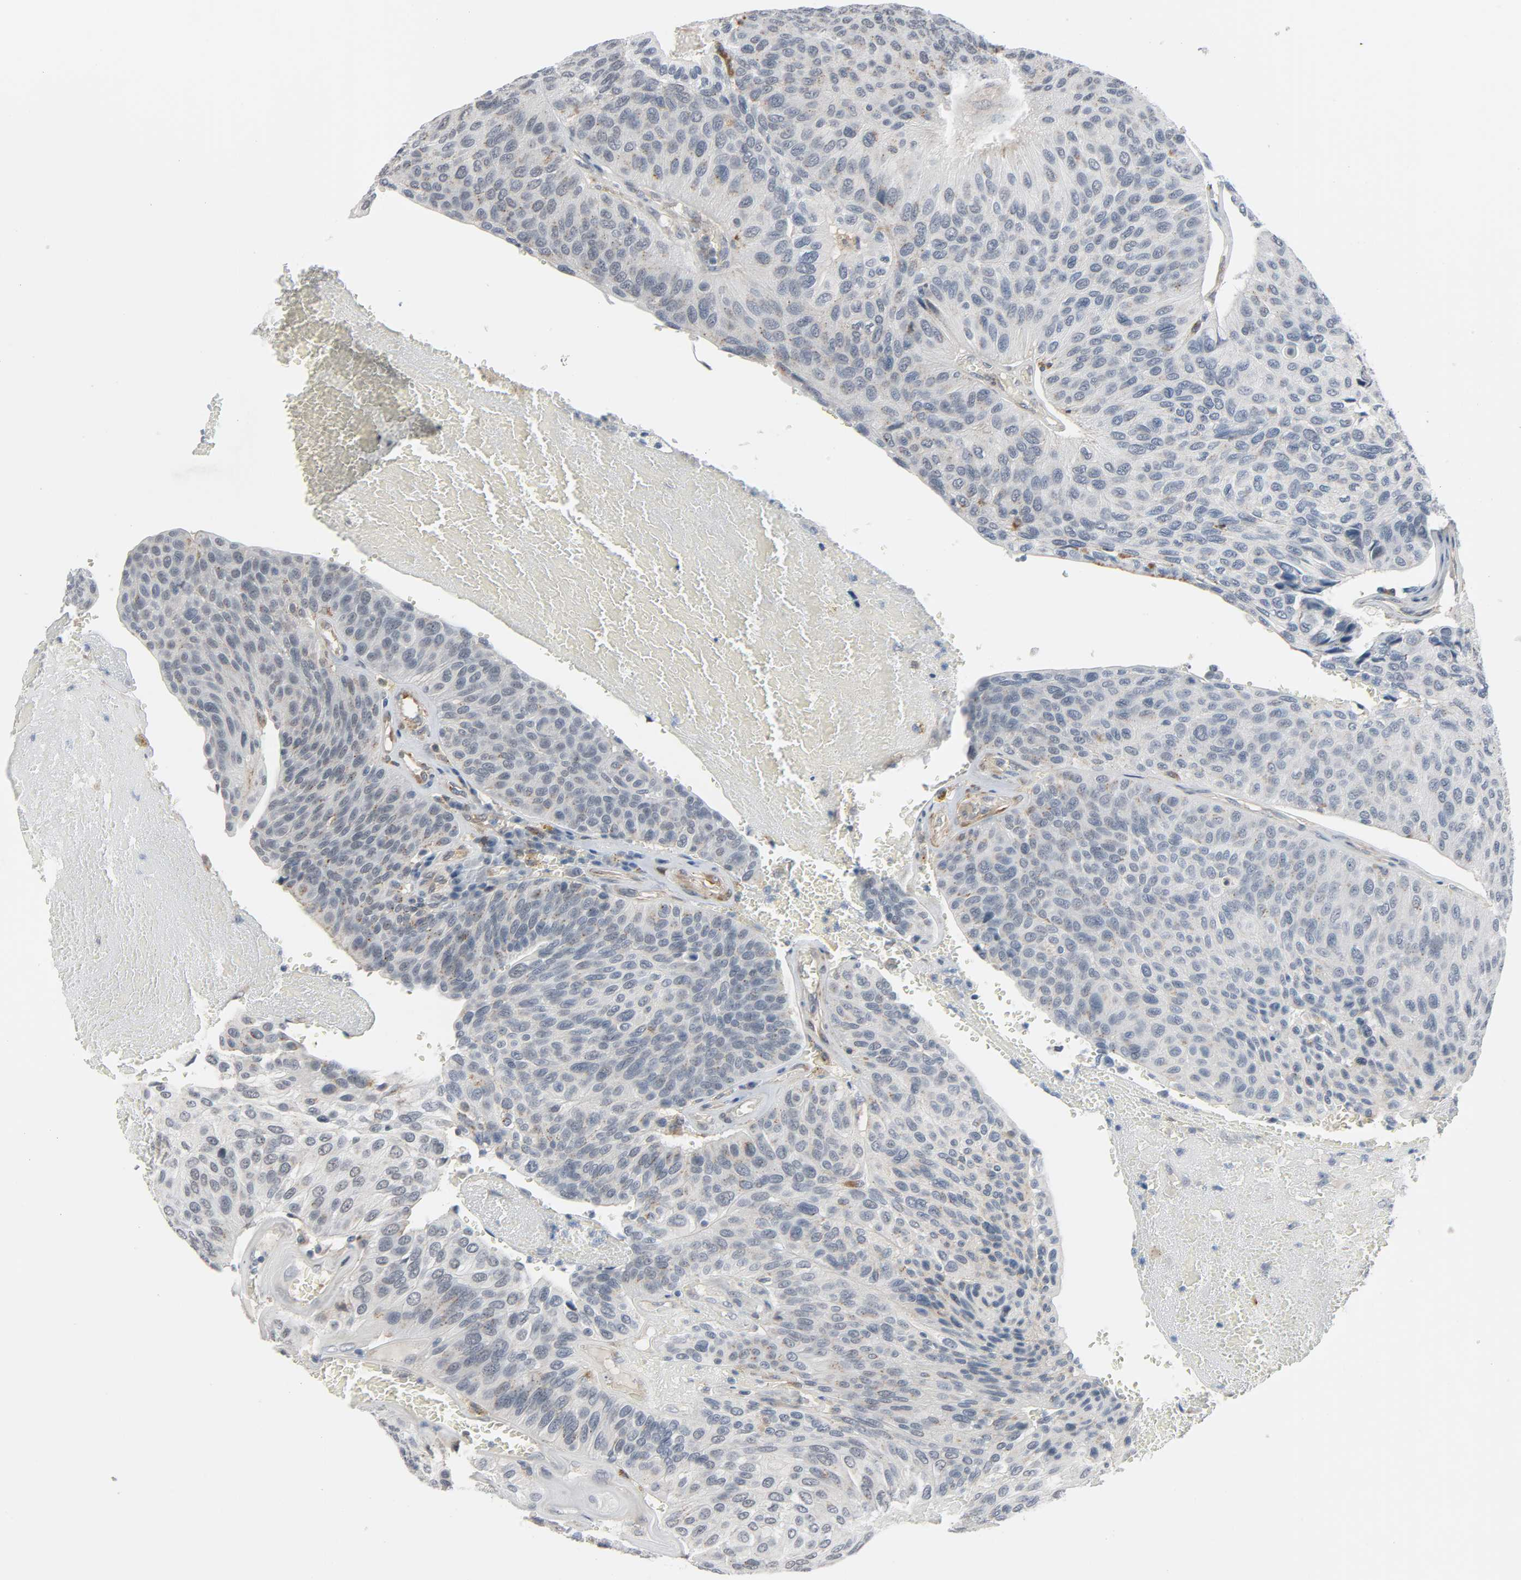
{"staining": {"intensity": "weak", "quantity": "<25%", "location": "cytoplasmic/membranous"}, "tissue": "urothelial cancer", "cell_type": "Tumor cells", "image_type": "cancer", "snomed": [{"axis": "morphology", "description": "Urothelial carcinoma, High grade"}, {"axis": "topography", "description": "Urinary bladder"}], "caption": "Human high-grade urothelial carcinoma stained for a protein using immunohistochemistry (IHC) displays no staining in tumor cells.", "gene": "CD4", "patient": {"sex": "male", "age": 66}}